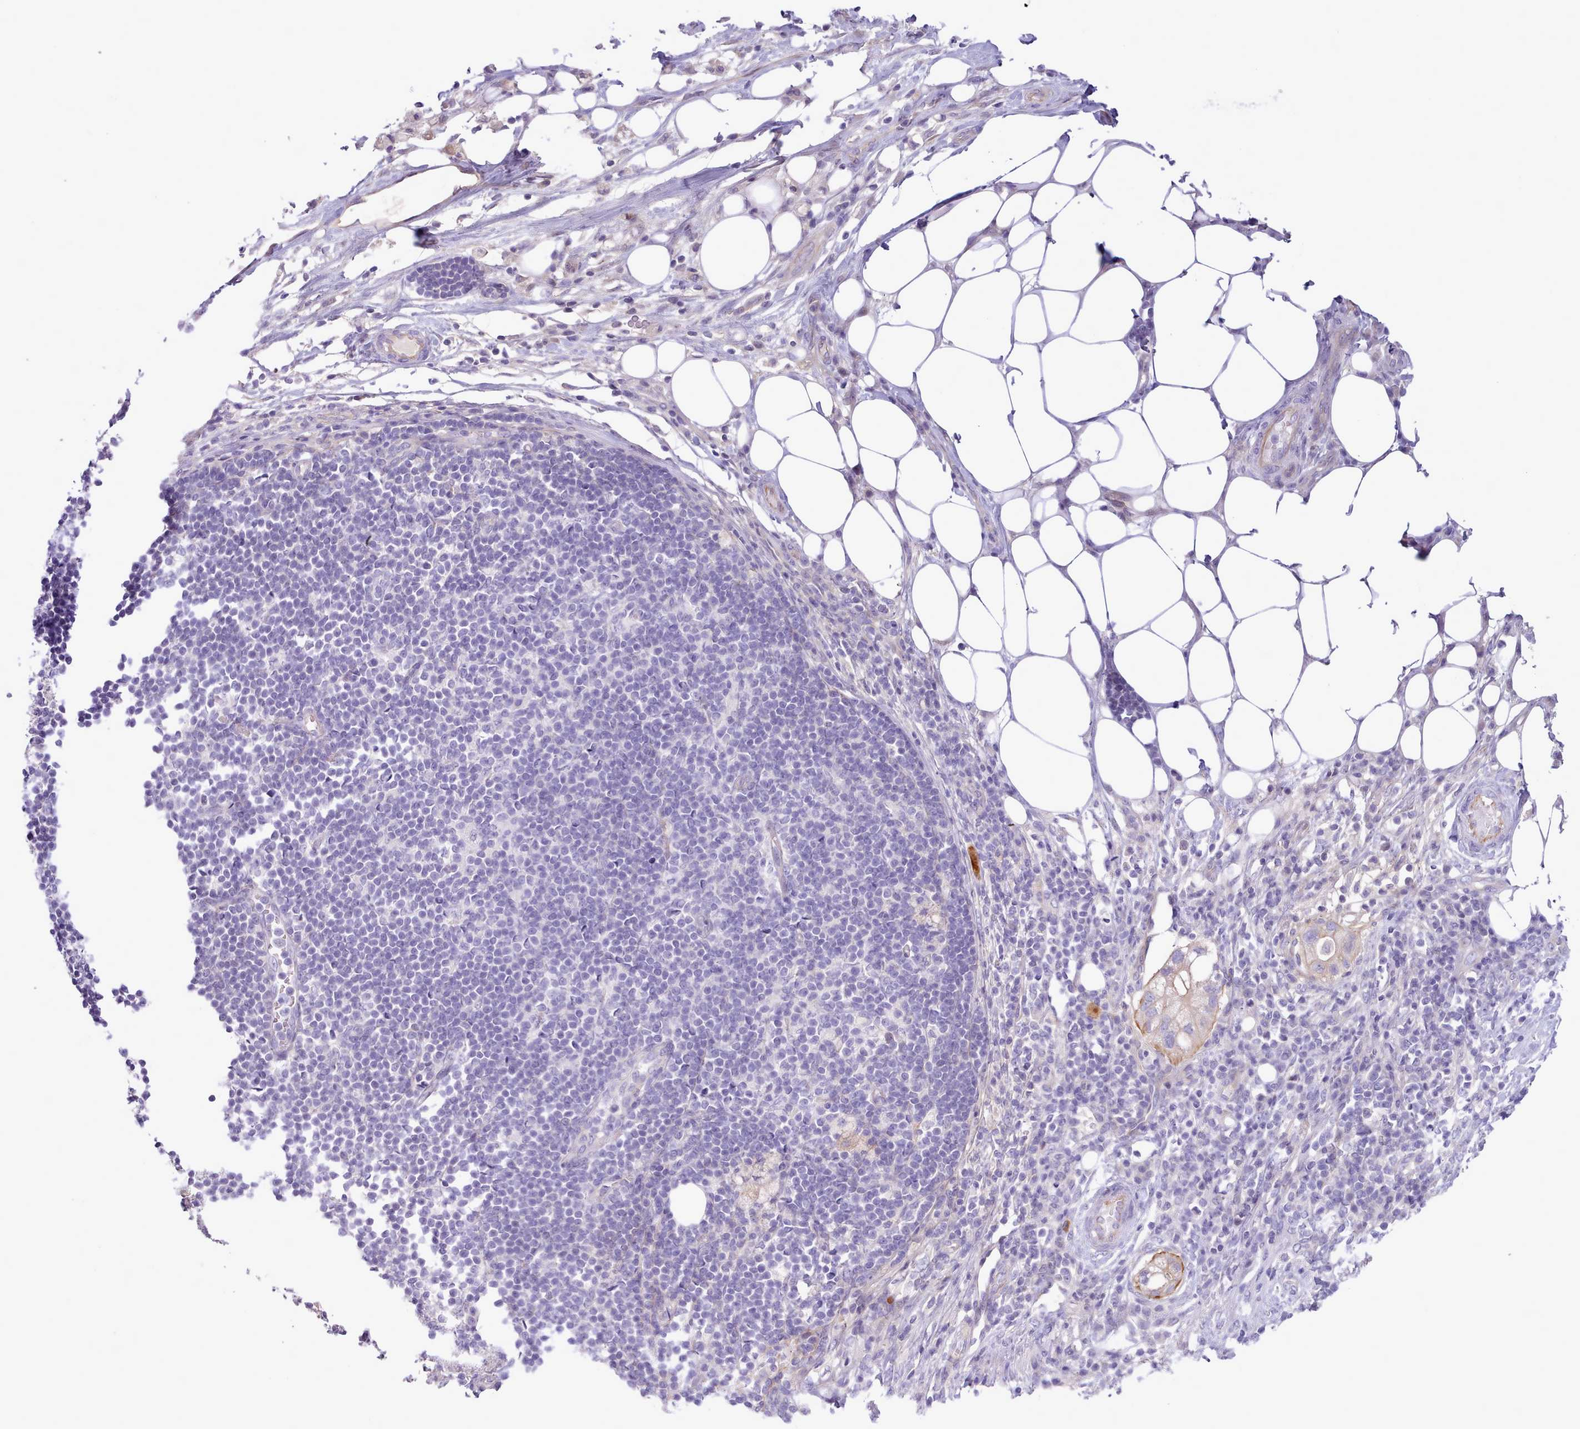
{"staining": {"intensity": "moderate", "quantity": "<25%", "location": "cytoplasmic/membranous"}, "tissue": "pancreatic cancer", "cell_type": "Tumor cells", "image_type": "cancer", "snomed": [{"axis": "morphology", "description": "Adenocarcinoma, NOS"}, {"axis": "topography", "description": "Pancreas"}], "caption": "Protein staining of pancreatic cancer tissue demonstrates moderate cytoplasmic/membranous positivity in approximately <25% of tumor cells. (Brightfield microscopy of DAB IHC at high magnification).", "gene": "CYP2A13", "patient": {"sex": "male", "age": 44}}